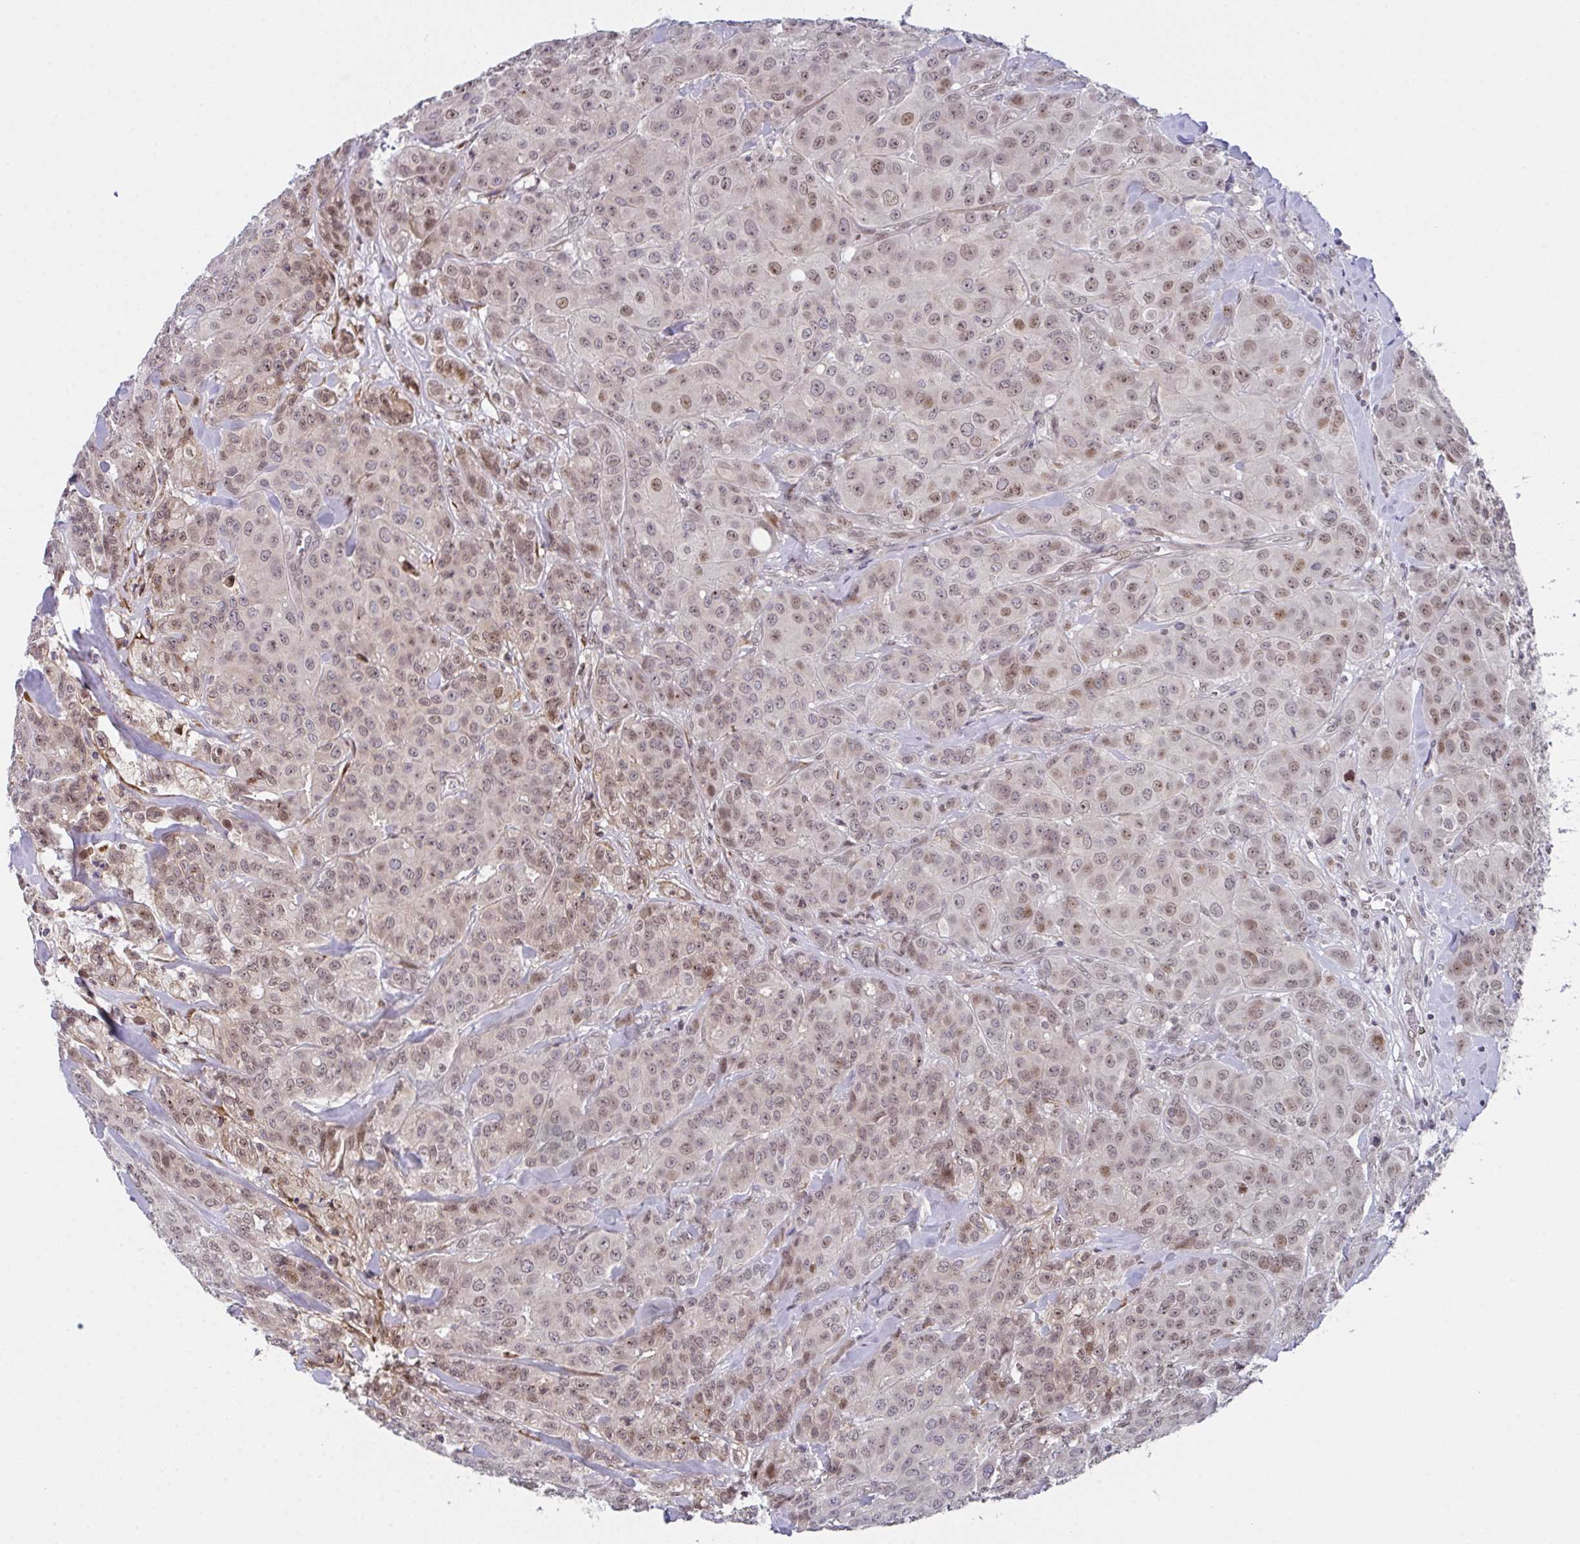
{"staining": {"intensity": "moderate", "quantity": ">75%", "location": "nuclear"}, "tissue": "breast cancer", "cell_type": "Tumor cells", "image_type": "cancer", "snomed": [{"axis": "morphology", "description": "Normal tissue, NOS"}, {"axis": "morphology", "description": "Duct carcinoma"}, {"axis": "topography", "description": "Breast"}], "caption": "High-power microscopy captured an immunohistochemistry micrograph of breast infiltrating ductal carcinoma, revealing moderate nuclear staining in approximately >75% of tumor cells. Ihc stains the protein of interest in brown and the nuclei are stained blue.", "gene": "RBM18", "patient": {"sex": "female", "age": 43}}